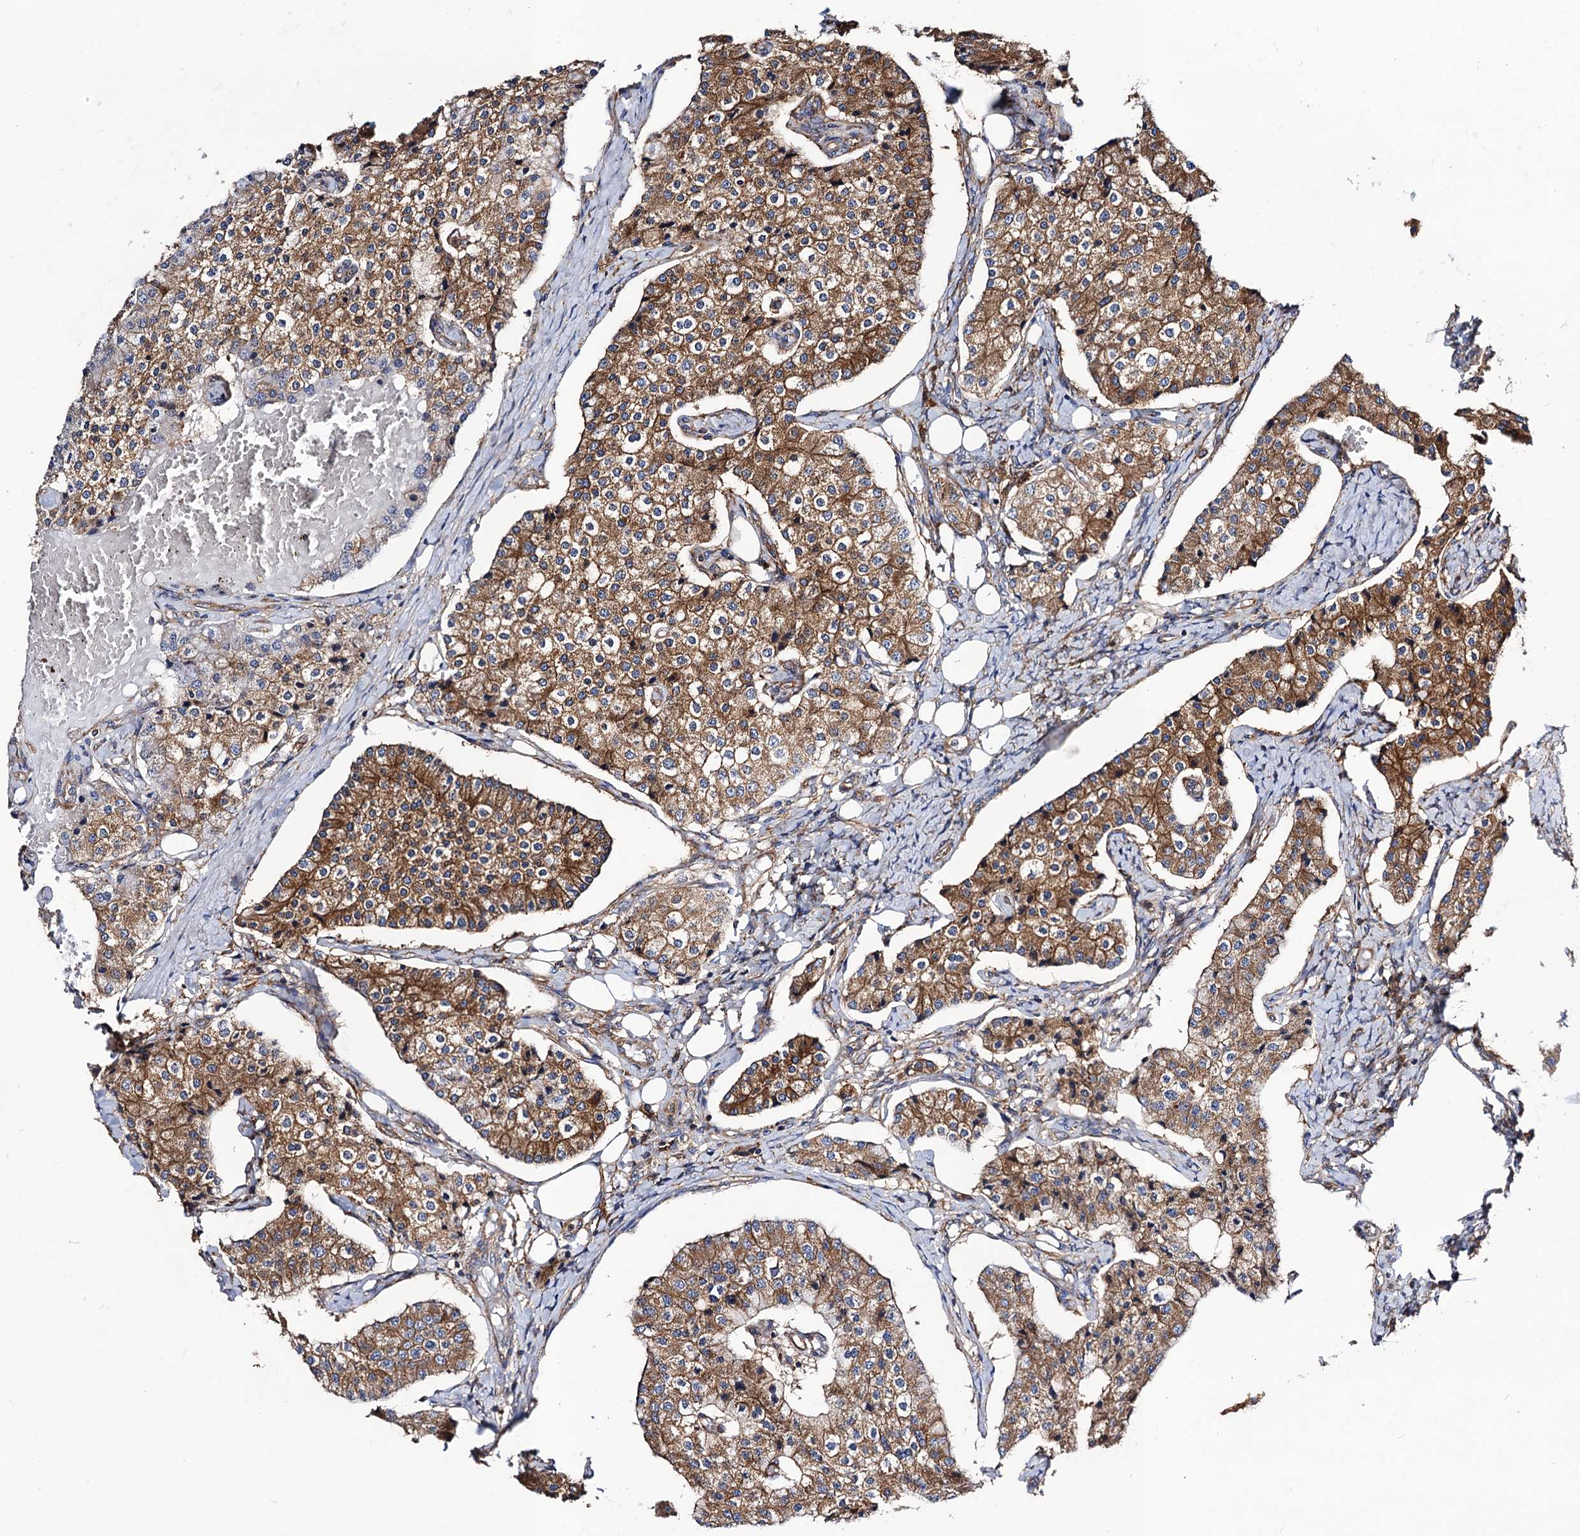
{"staining": {"intensity": "moderate", "quantity": ">75%", "location": "cytoplasmic/membranous"}, "tissue": "carcinoid", "cell_type": "Tumor cells", "image_type": "cancer", "snomed": [{"axis": "morphology", "description": "Carcinoid, malignant, NOS"}, {"axis": "topography", "description": "Colon"}], "caption": "Human carcinoid (malignant) stained for a protein (brown) reveals moderate cytoplasmic/membranous positive staining in about >75% of tumor cells.", "gene": "DYDC1", "patient": {"sex": "female", "age": 52}}